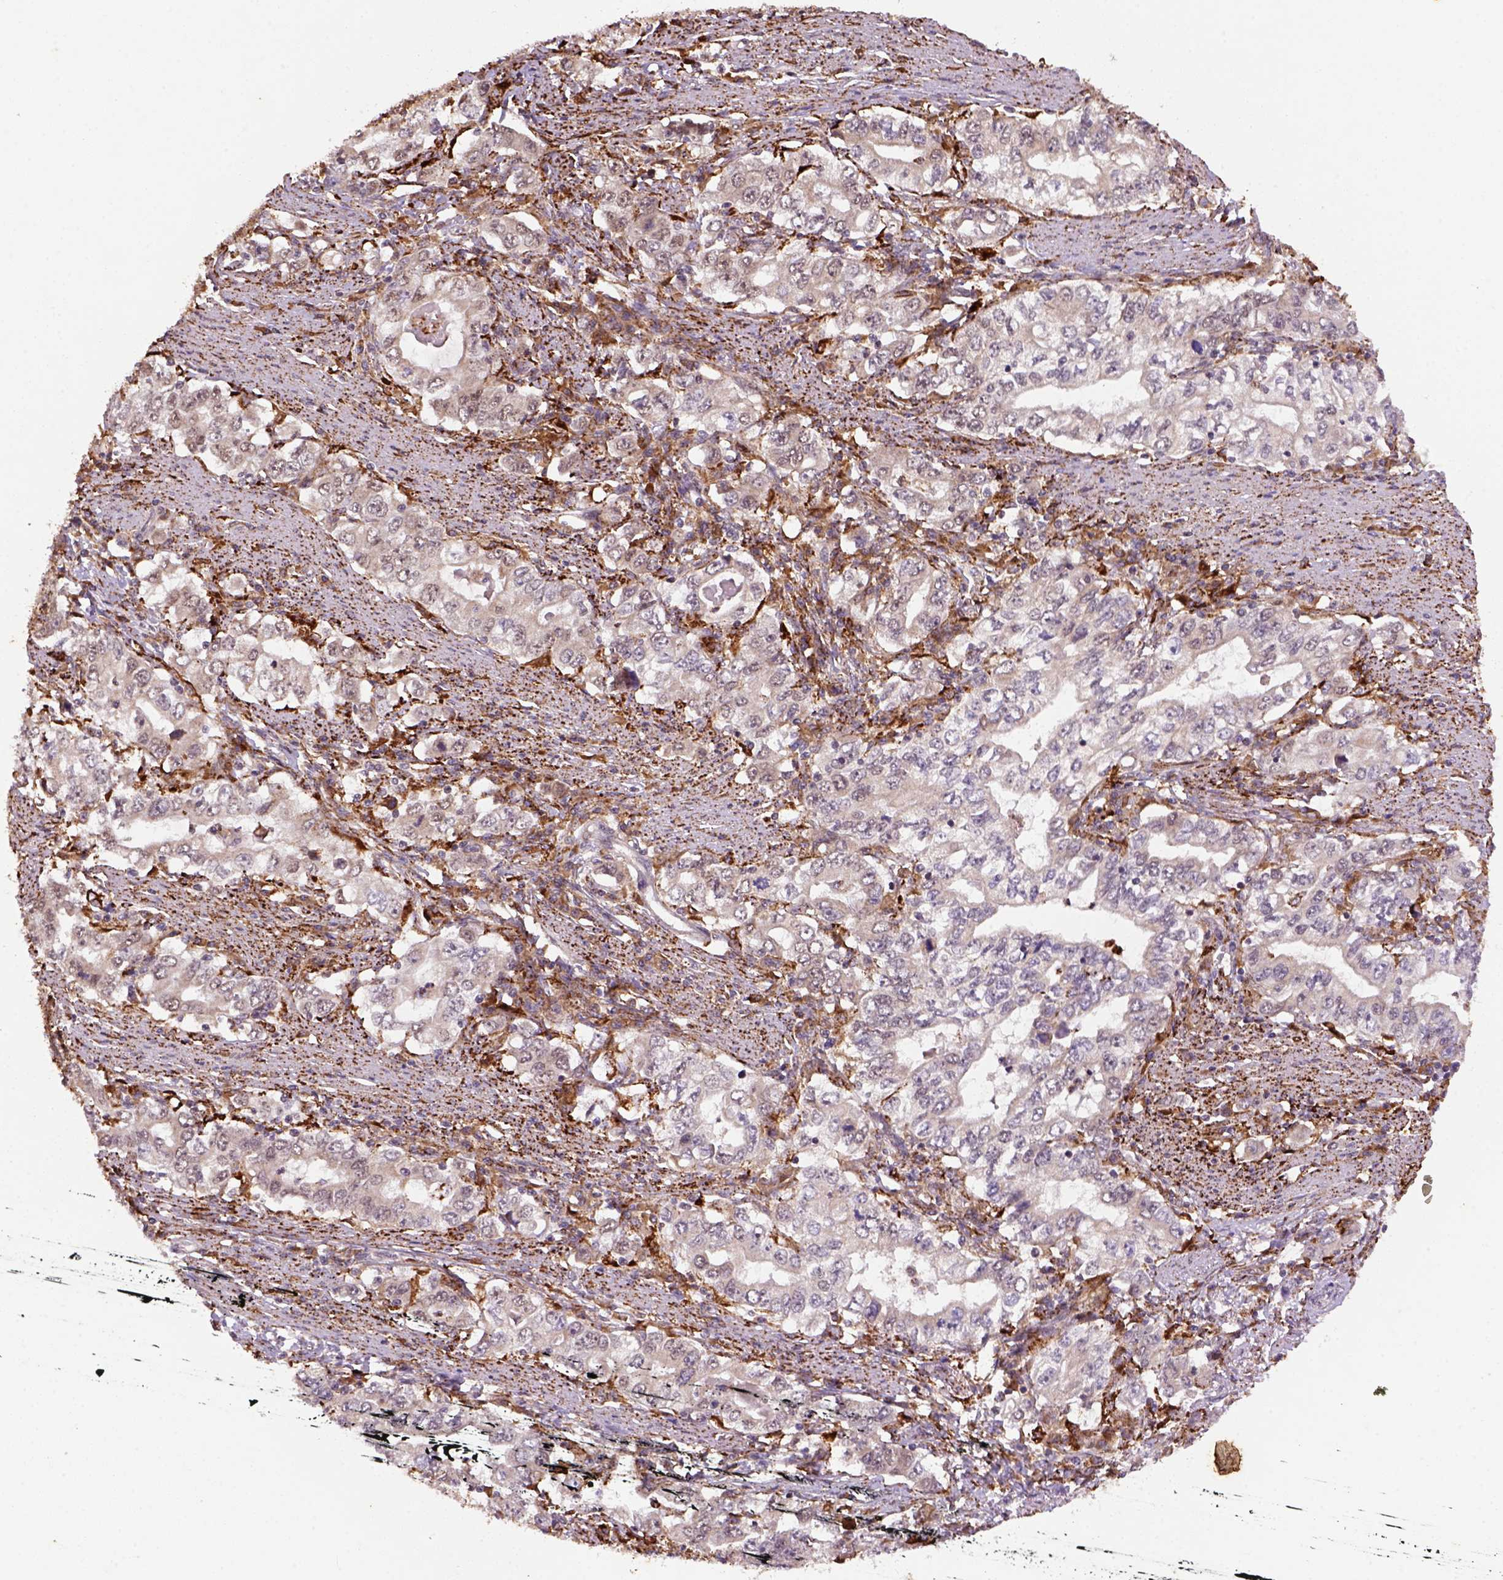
{"staining": {"intensity": "moderate", "quantity": "<25%", "location": "cytoplasmic/membranous"}, "tissue": "stomach cancer", "cell_type": "Tumor cells", "image_type": "cancer", "snomed": [{"axis": "morphology", "description": "Adenocarcinoma, NOS"}, {"axis": "topography", "description": "Stomach, lower"}], "caption": "Immunohistochemistry (IHC) of stomach cancer (adenocarcinoma) displays low levels of moderate cytoplasmic/membranous positivity in approximately <25% of tumor cells.", "gene": "FZD7", "patient": {"sex": "female", "age": 72}}